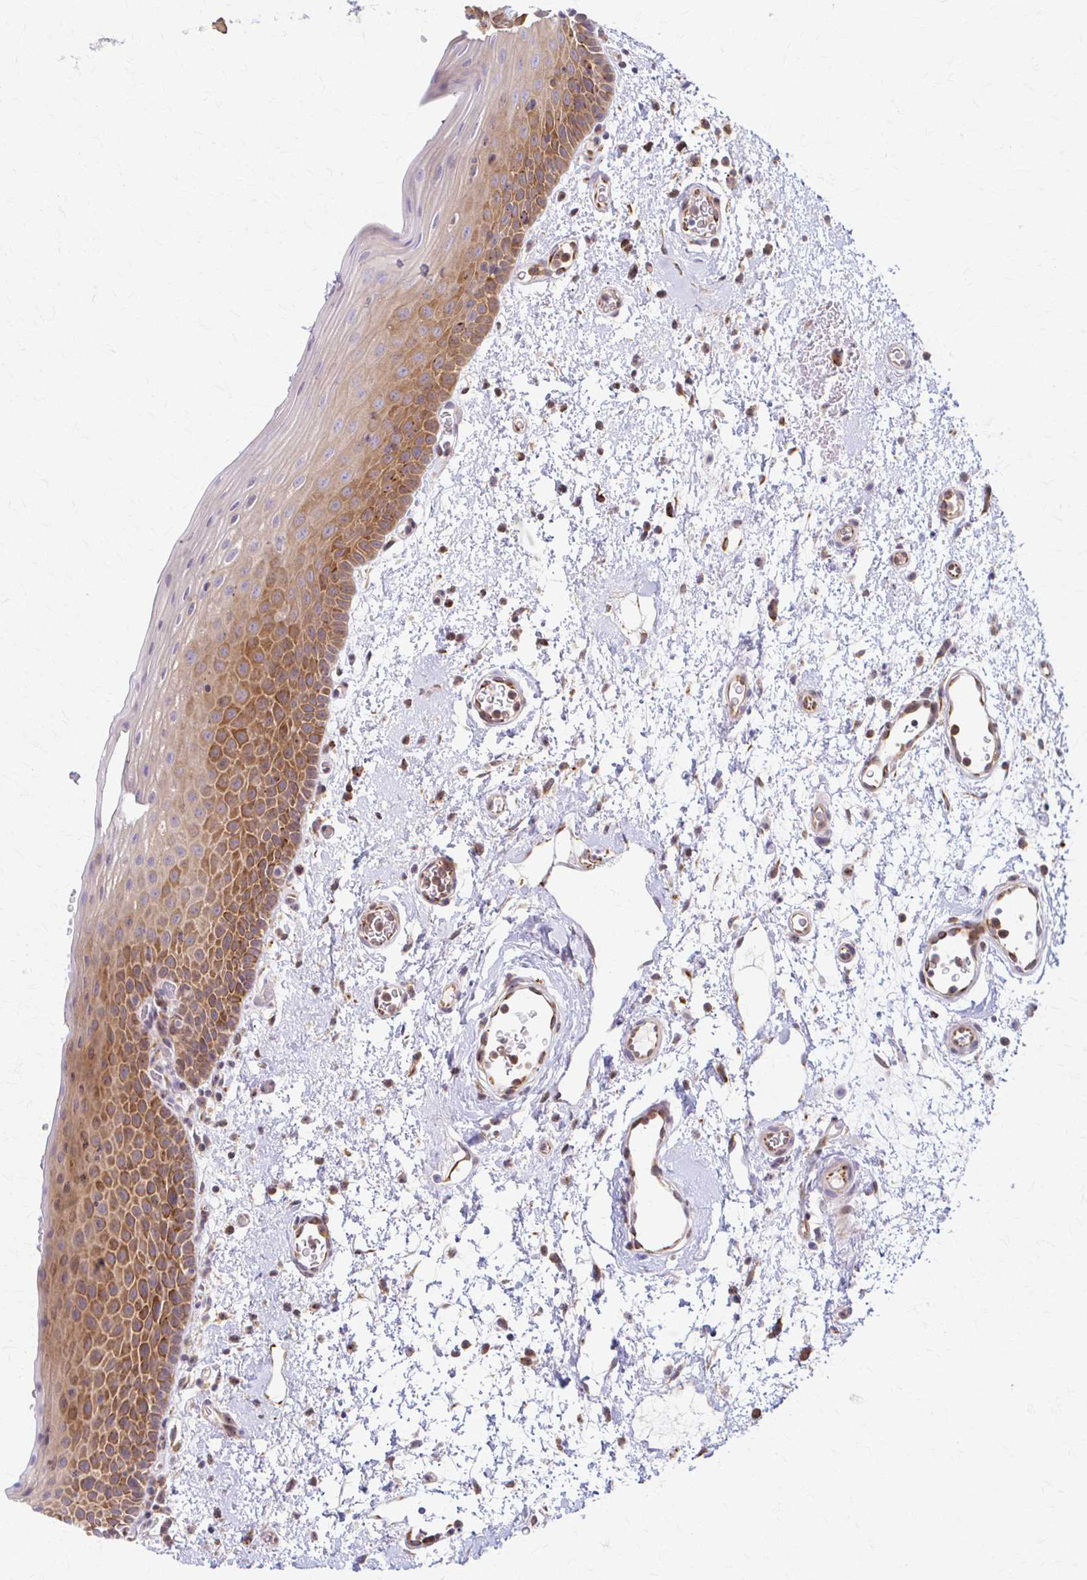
{"staining": {"intensity": "moderate", "quantity": ">75%", "location": "cytoplasmic/membranous"}, "tissue": "oral mucosa", "cell_type": "Squamous epithelial cells", "image_type": "normal", "snomed": [{"axis": "morphology", "description": "Normal tissue, NOS"}, {"axis": "topography", "description": "Oral tissue"}, {"axis": "topography", "description": "Head-Neck"}], "caption": "Oral mucosa was stained to show a protein in brown. There is medium levels of moderate cytoplasmic/membranous staining in about >75% of squamous epithelial cells.", "gene": "ARHGAP35", "patient": {"sex": "female", "age": 55}}